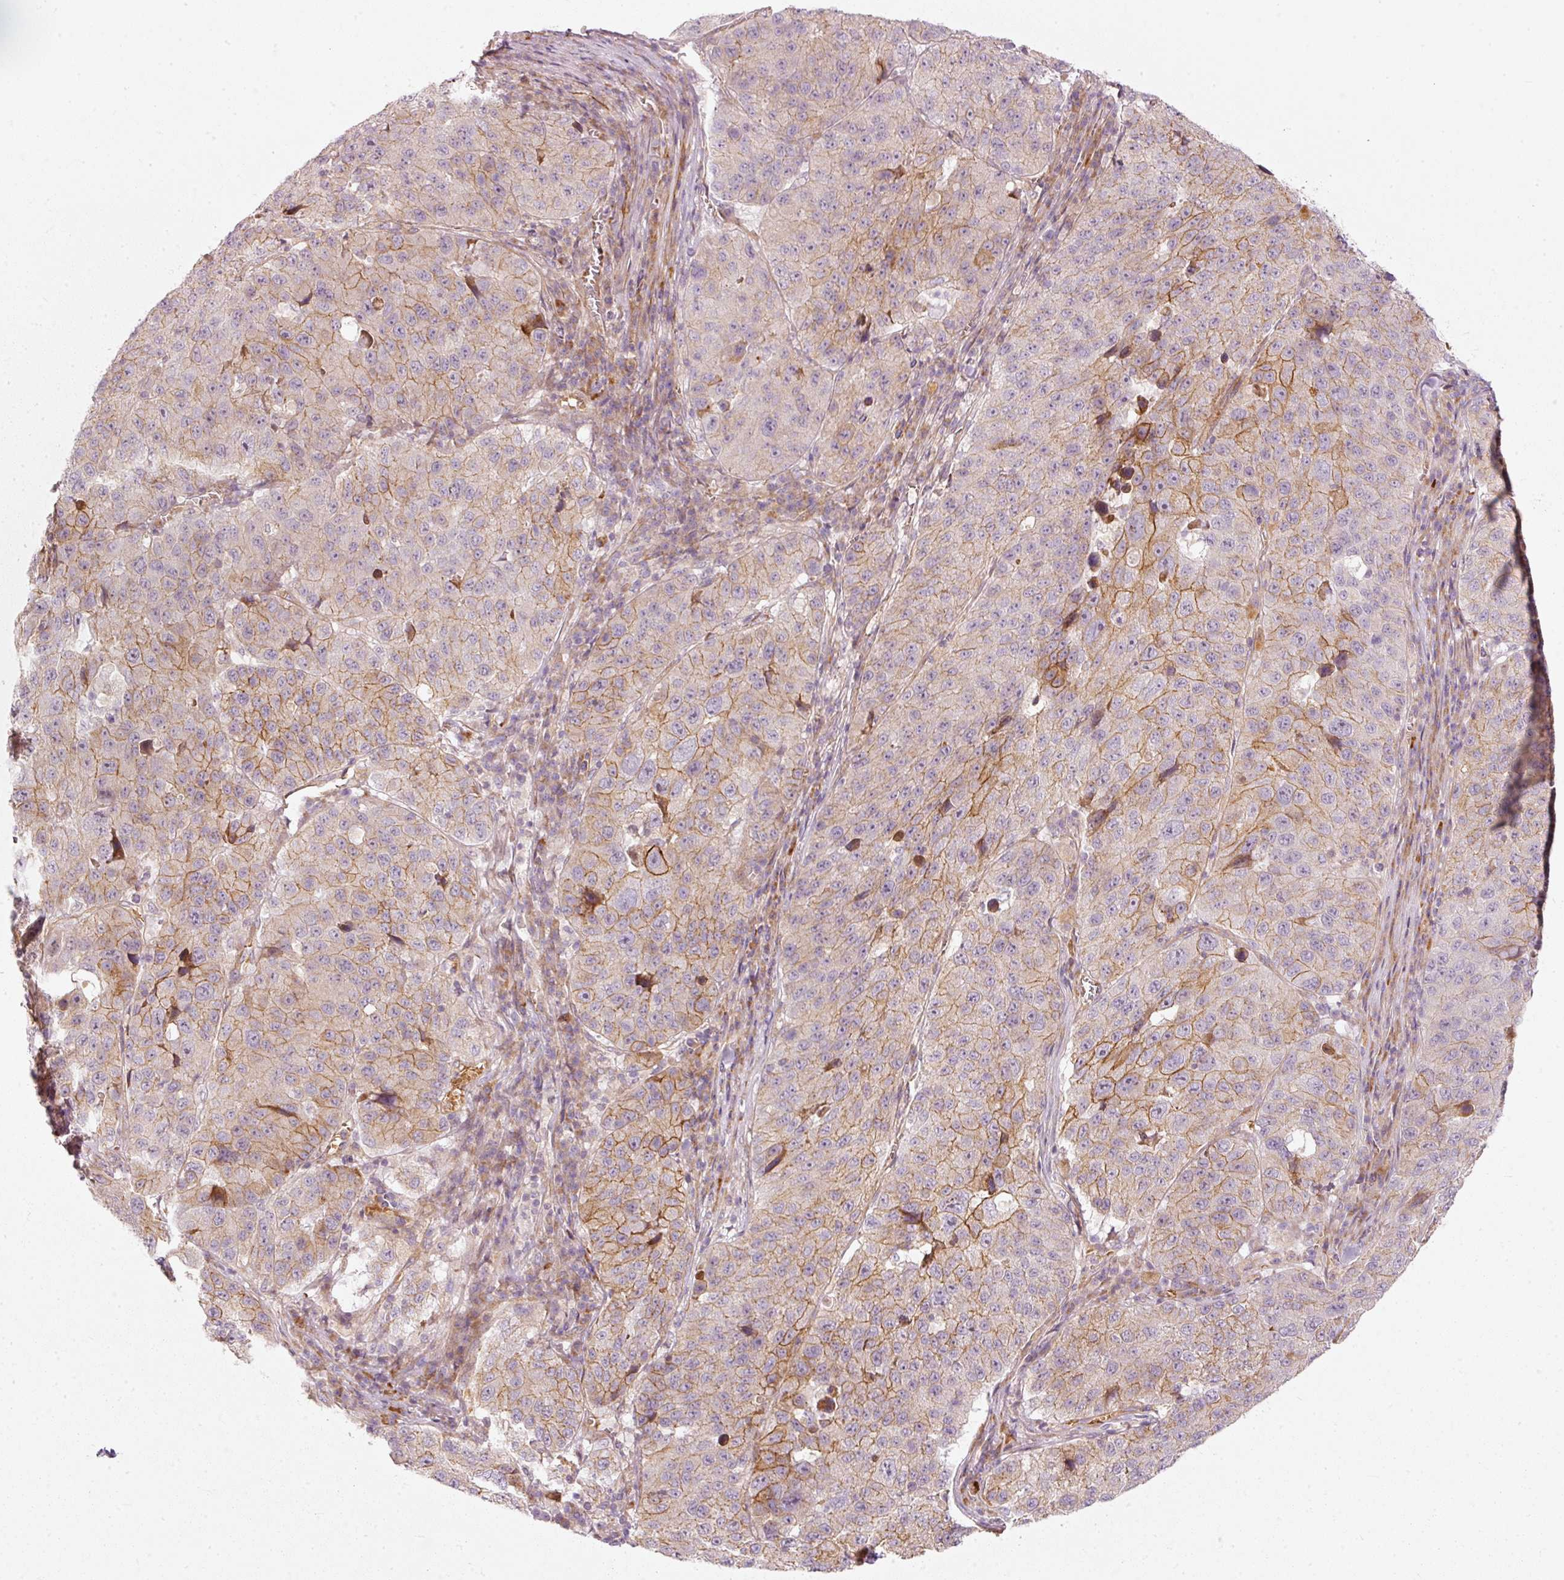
{"staining": {"intensity": "moderate", "quantity": "<25%", "location": "cytoplasmic/membranous"}, "tissue": "stomach cancer", "cell_type": "Tumor cells", "image_type": "cancer", "snomed": [{"axis": "morphology", "description": "Adenocarcinoma, NOS"}, {"axis": "topography", "description": "Stomach"}], "caption": "Human stomach adenocarcinoma stained with a protein marker displays moderate staining in tumor cells.", "gene": "KCNQ1", "patient": {"sex": "male", "age": 71}}